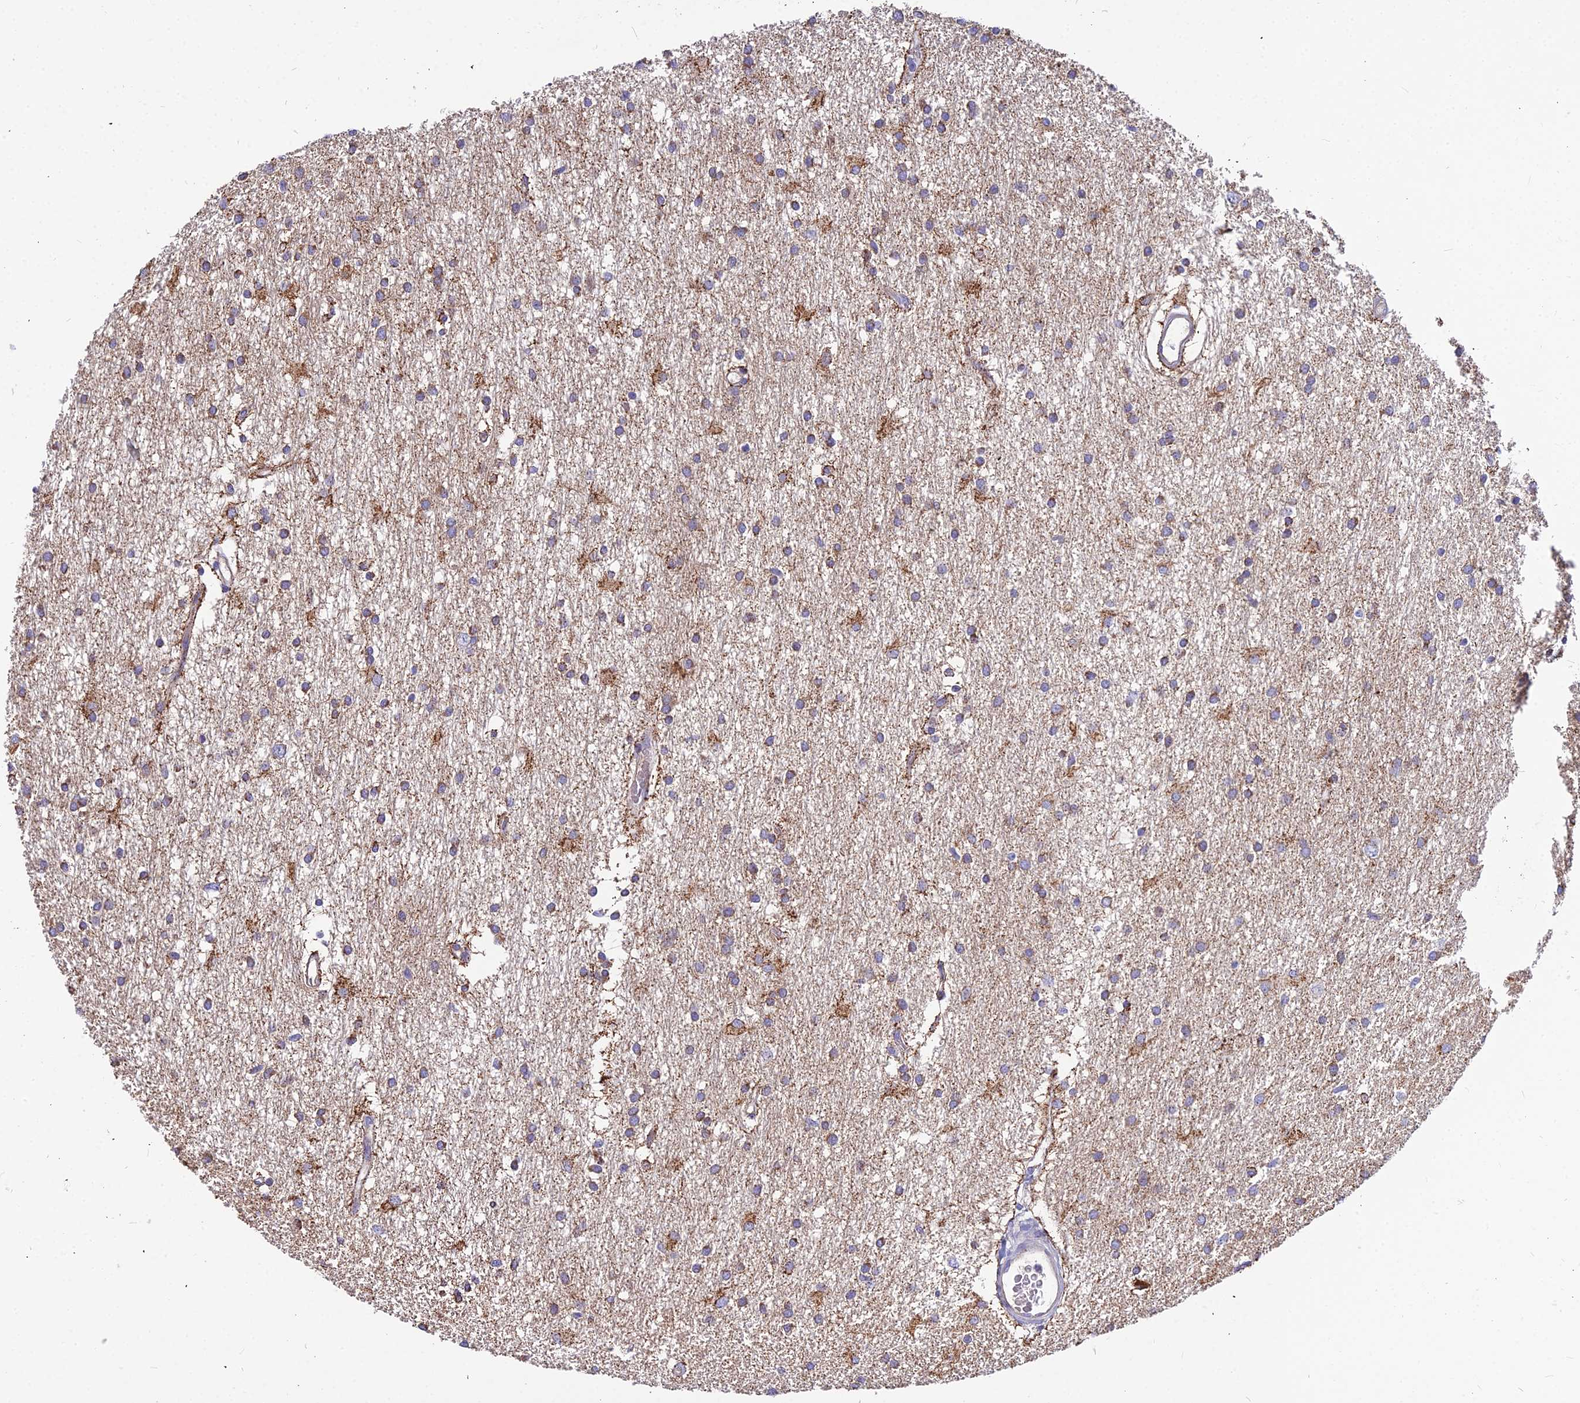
{"staining": {"intensity": "moderate", "quantity": "25%-75%", "location": "cytoplasmic/membranous"}, "tissue": "glioma", "cell_type": "Tumor cells", "image_type": "cancer", "snomed": [{"axis": "morphology", "description": "Glioma, malignant, High grade"}, {"axis": "topography", "description": "Brain"}], "caption": "Immunohistochemical staining of malignant glioma (high-grade) exhibits moderate cytoplasmic/membranous protein expression in about 25%-75% of tumor cells.", "gene": "ASPHD1", "patient": {"sex": "male", "age": 77}}